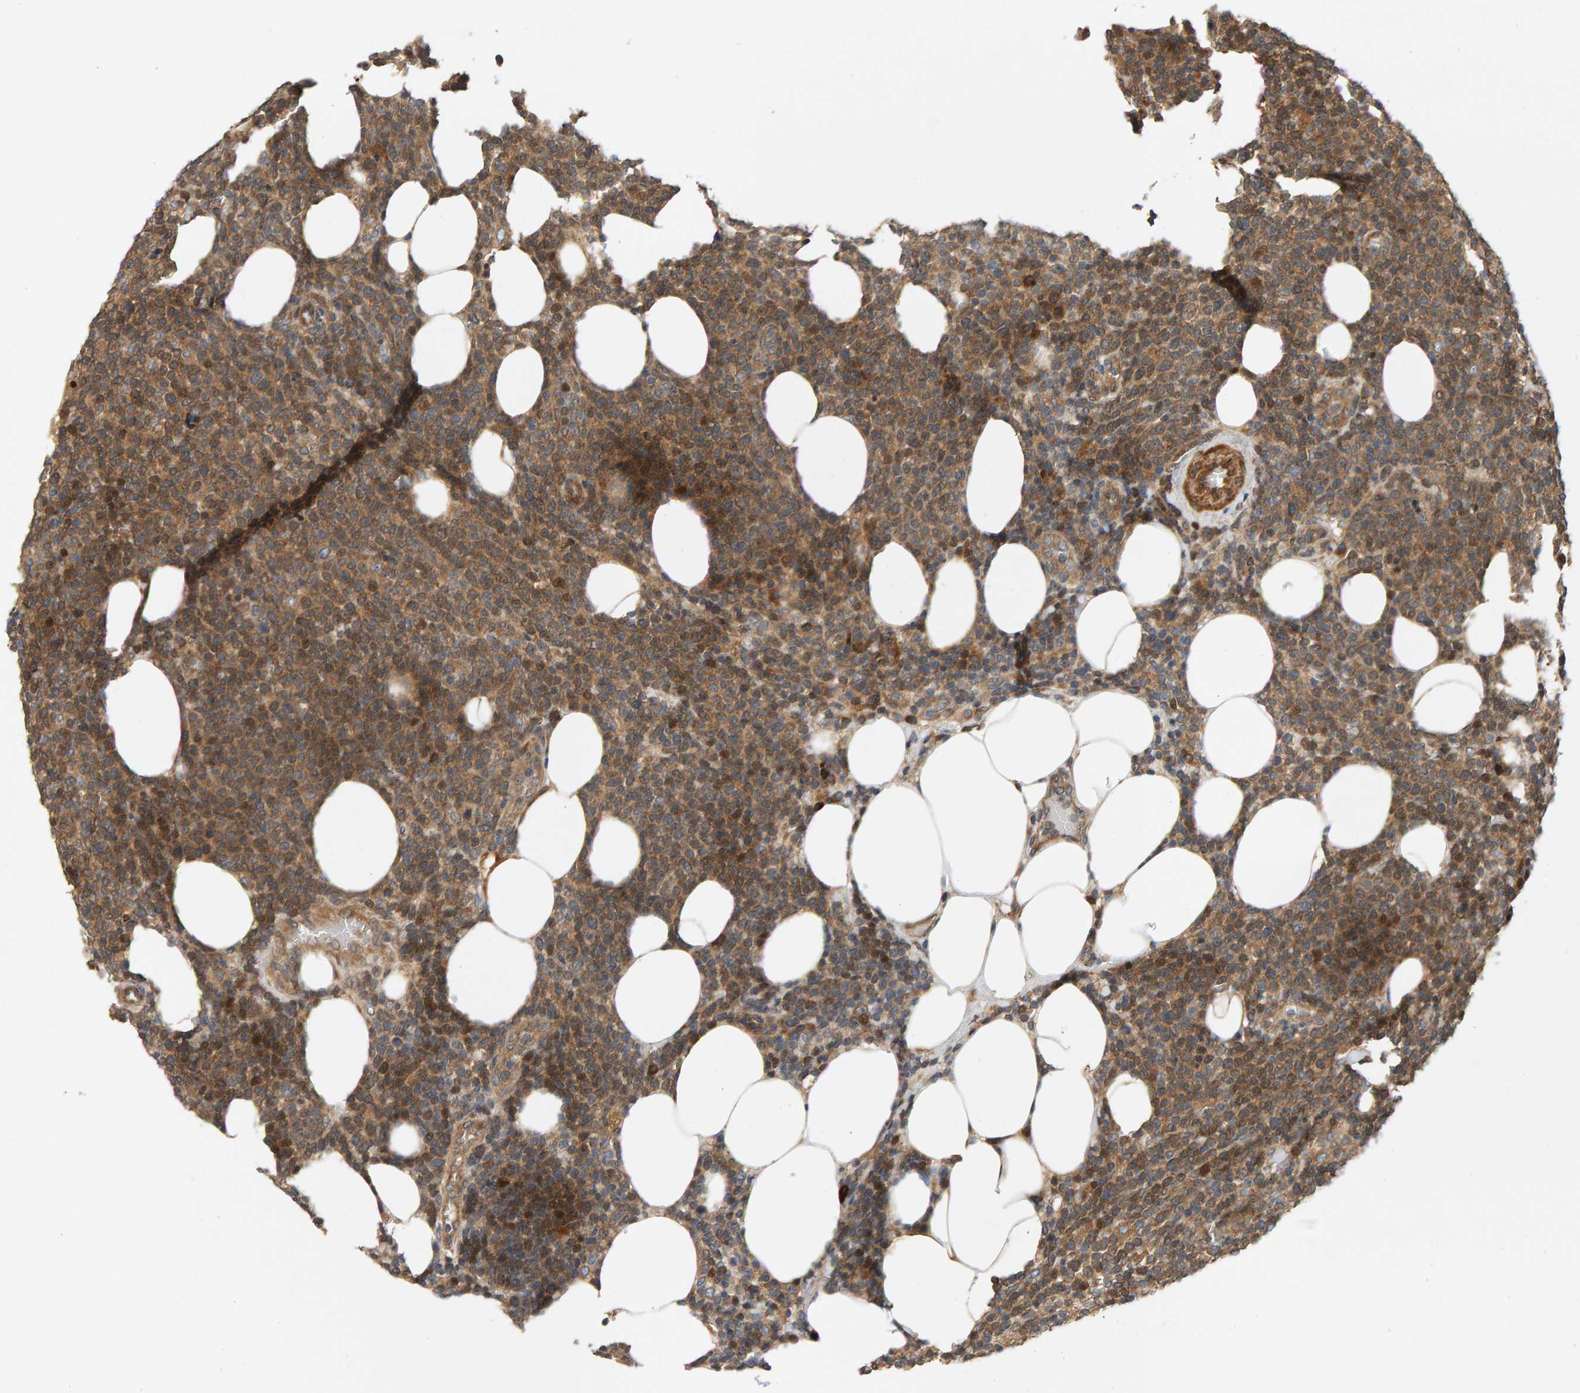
{"staining": {"intensity": "moderate", "quantity": ">75%", "location": "cytoplasmic/membranous"}, "tissue": "lymphoma", "cell_type": "Tumor cells", "image_type": "cancer", "snomed": [{"axis": "morphology", "description": "Malignant lymphoma, non-Hodgkin's type, High grade"}, {"axis": "topography", "description": "Lymph node"}], "caption": "Lymphoma stained with a protein marker demonstrates moderate staining in tumor cells.", "gene": "BAHCC1", "patient": {"sex": "male", "age": 61}}